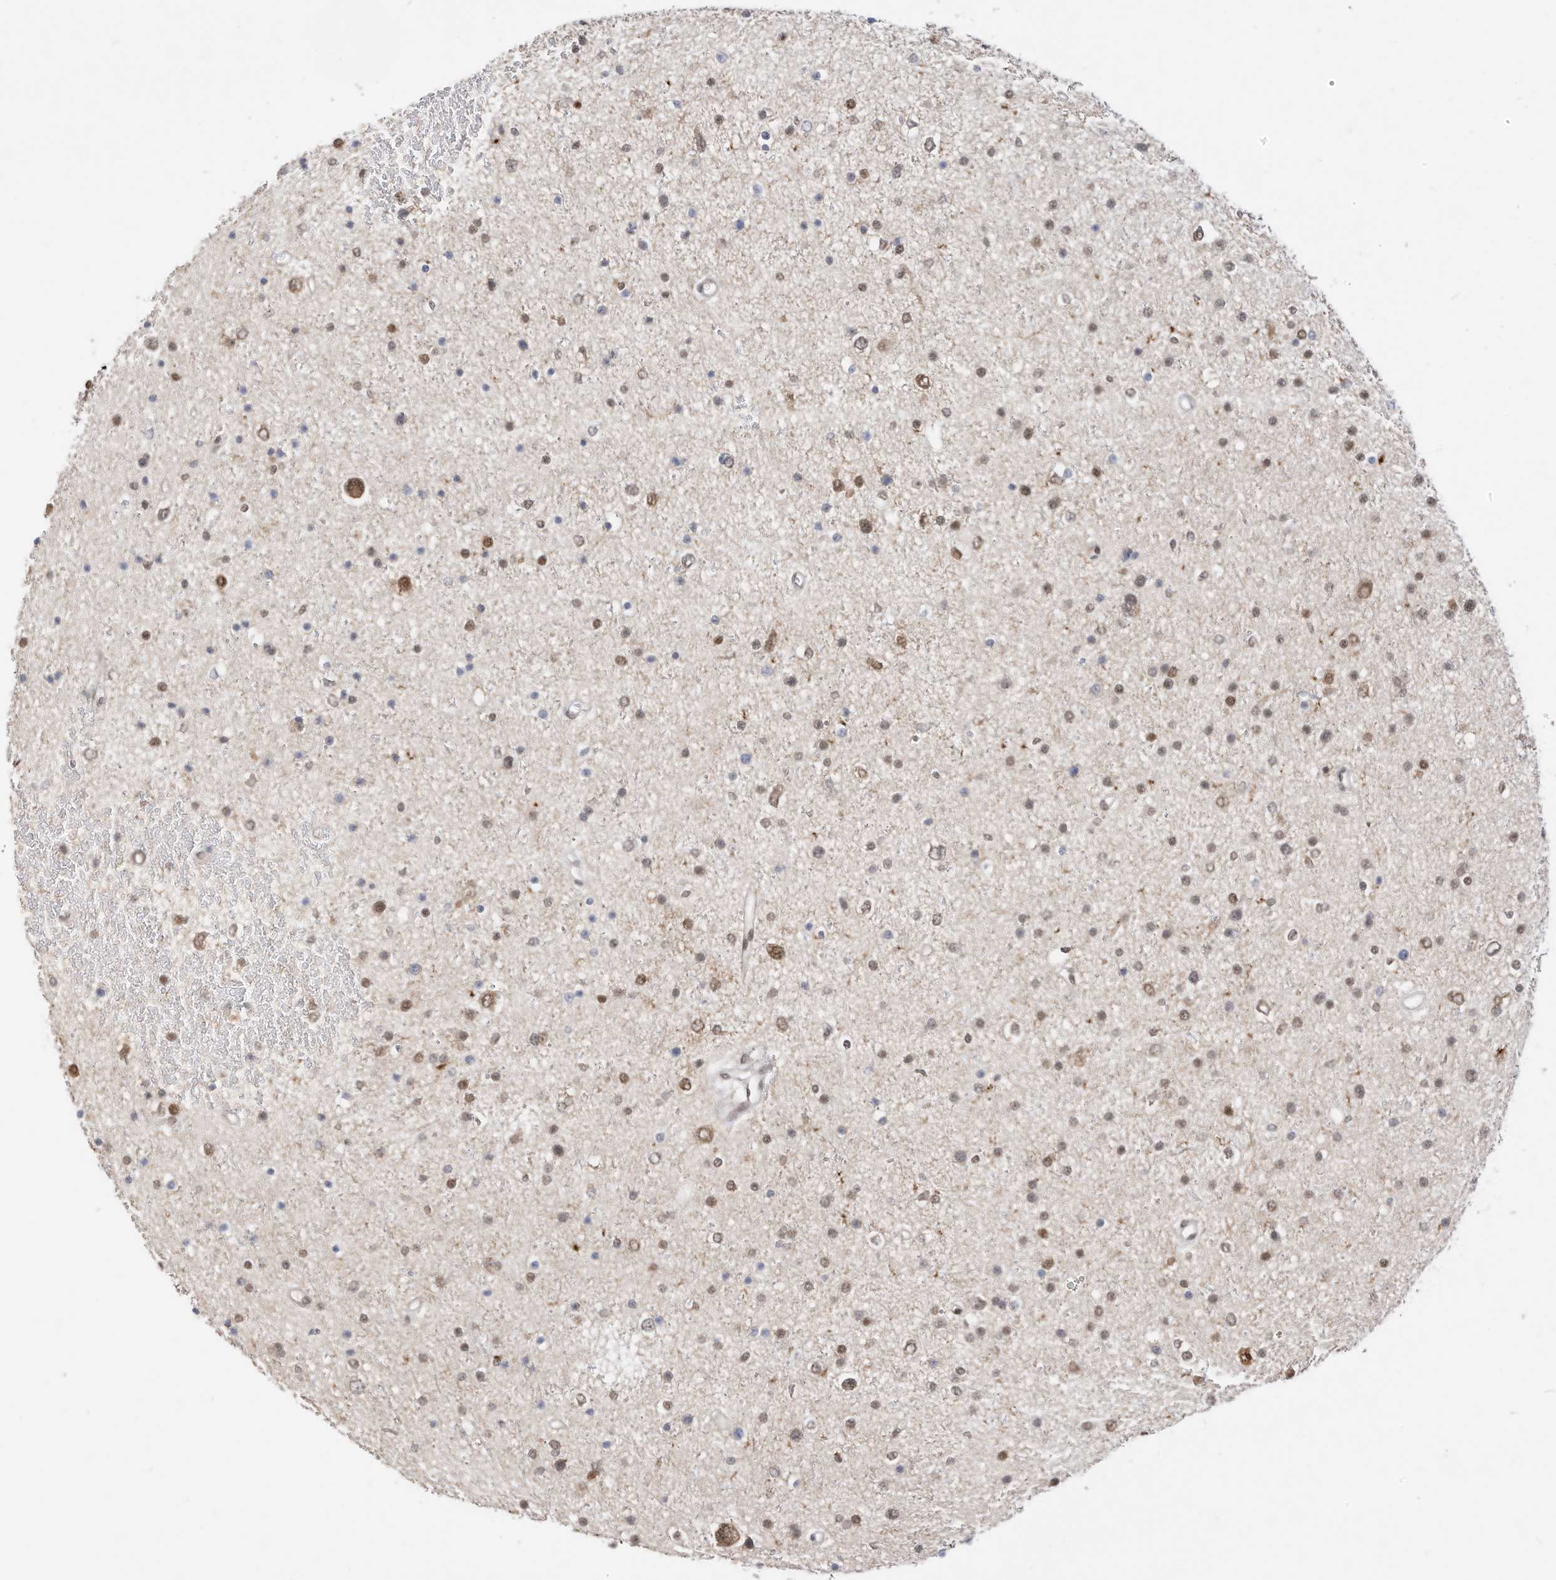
{"staining": {"intensity": "moderate", "quantity": "25%-75%", "location": "nuclear"}, "tissue": "glioma", "cell_type": "Tumor cells", "image_type": "cancer", "snomed": [{"axis": "morphology", "description": "Glioma, malignant, Low grade"}, {"axis": "topography", "description": "Brain"}], "caption": "Brown immunohistochemical staining in human glioma exhibits moderate nuclear staining in approximately 25%-75% of tumor cells. (brown staining indicates protein expression, while blue staining denotes nuclei).", "gene": "OGT", "patient": {"sex": "female", "age": 37}}